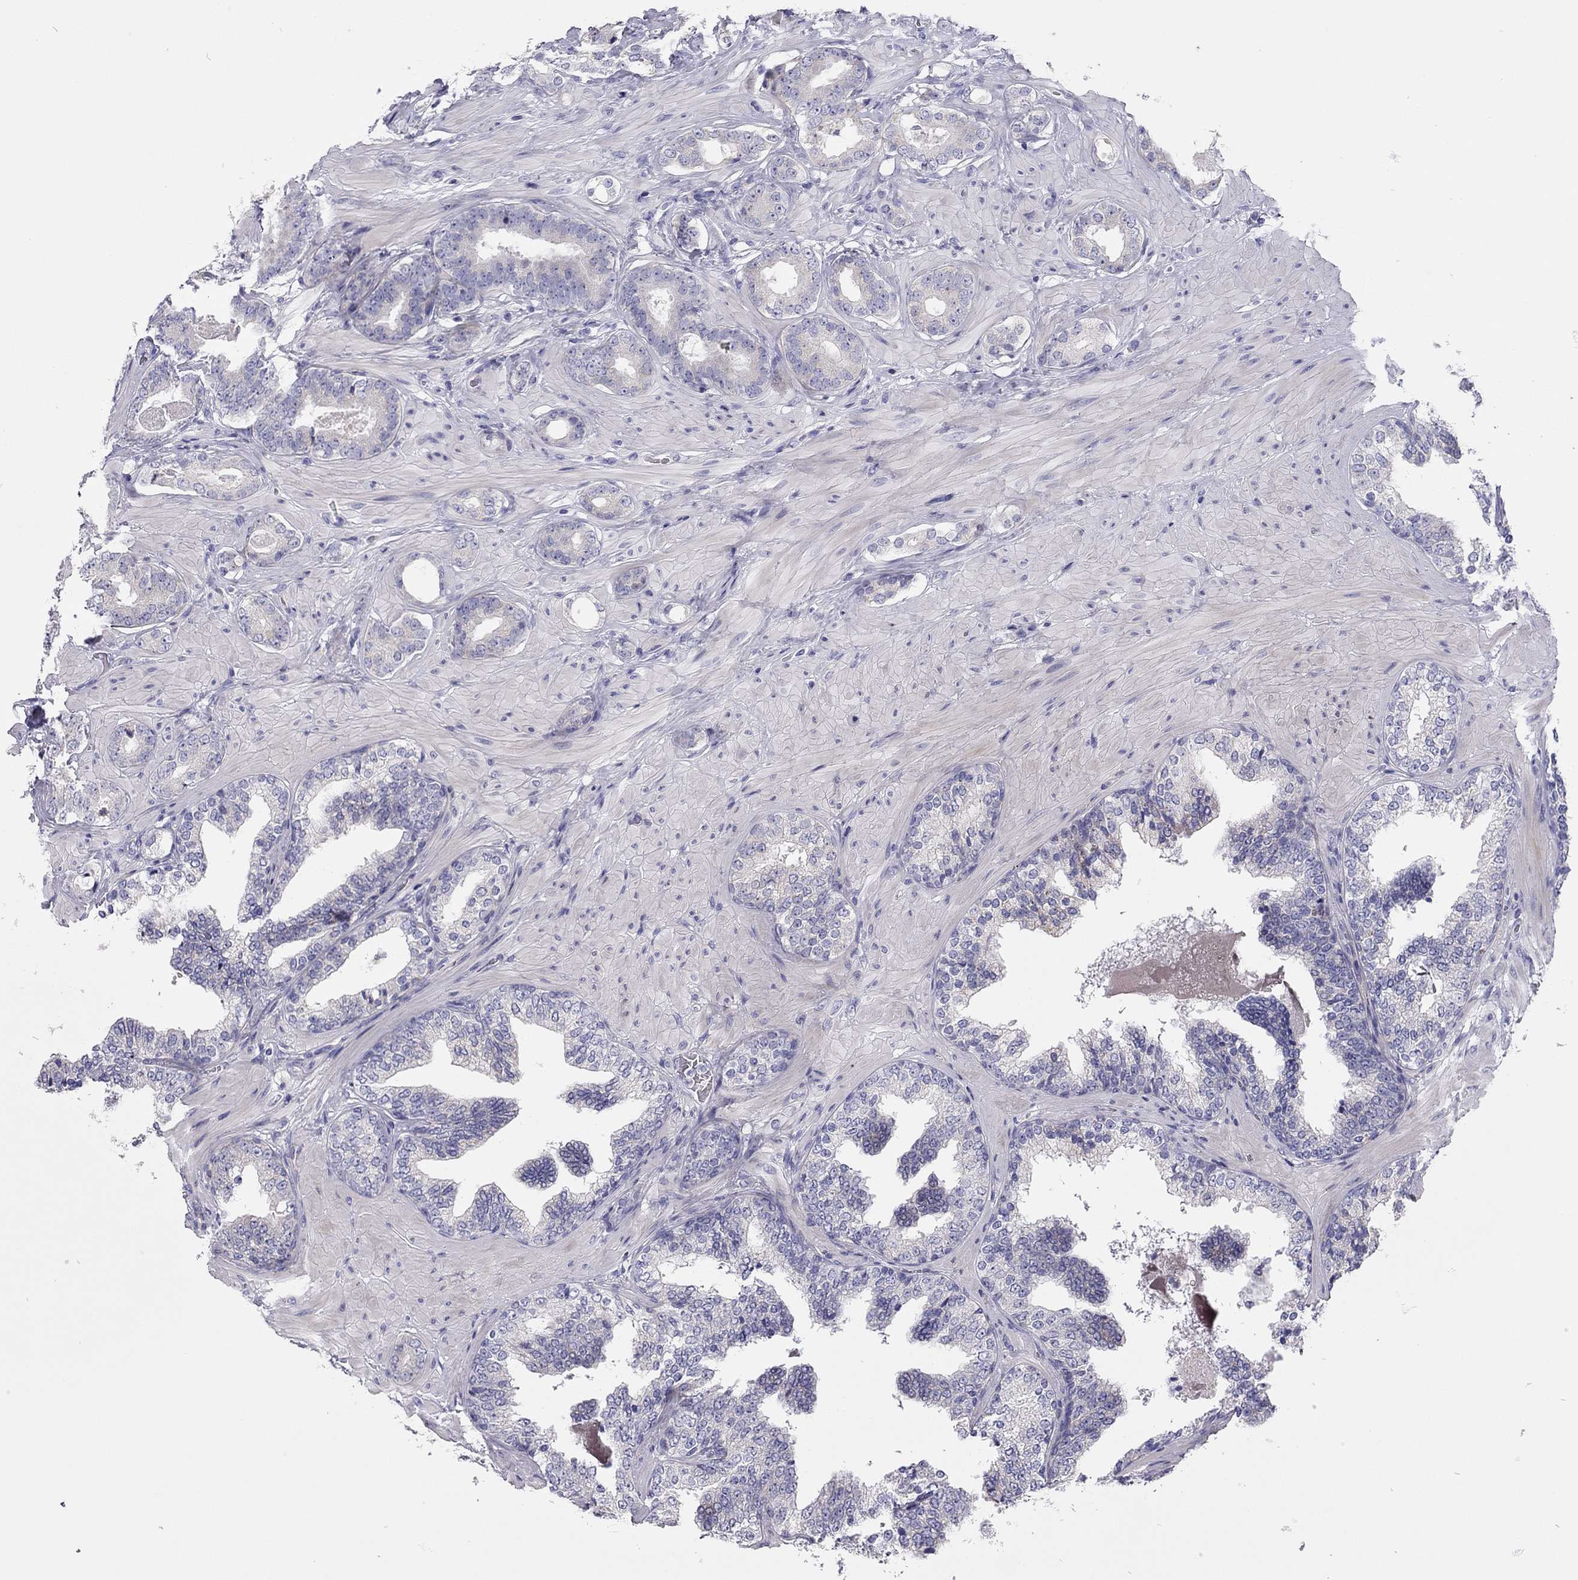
{"staining": {"intensity": "negative", "quantity": "none", "location": "none"}, "tissue": "prostate cancer", "cell_type": "Tumor cells", "image_type": "cancer", "snomed": [{"axis": "morphology", "description": "Adenocarcinoma, Low grade"}, {"axis": "topography", "description": "Prostate"}], "caption": "A micrograph of human prostate low-grade adenocarcinoma is negative for staining in tumor cells.", "gene": "SCARB1", "patient": {"sex": "male", "age": 60}}